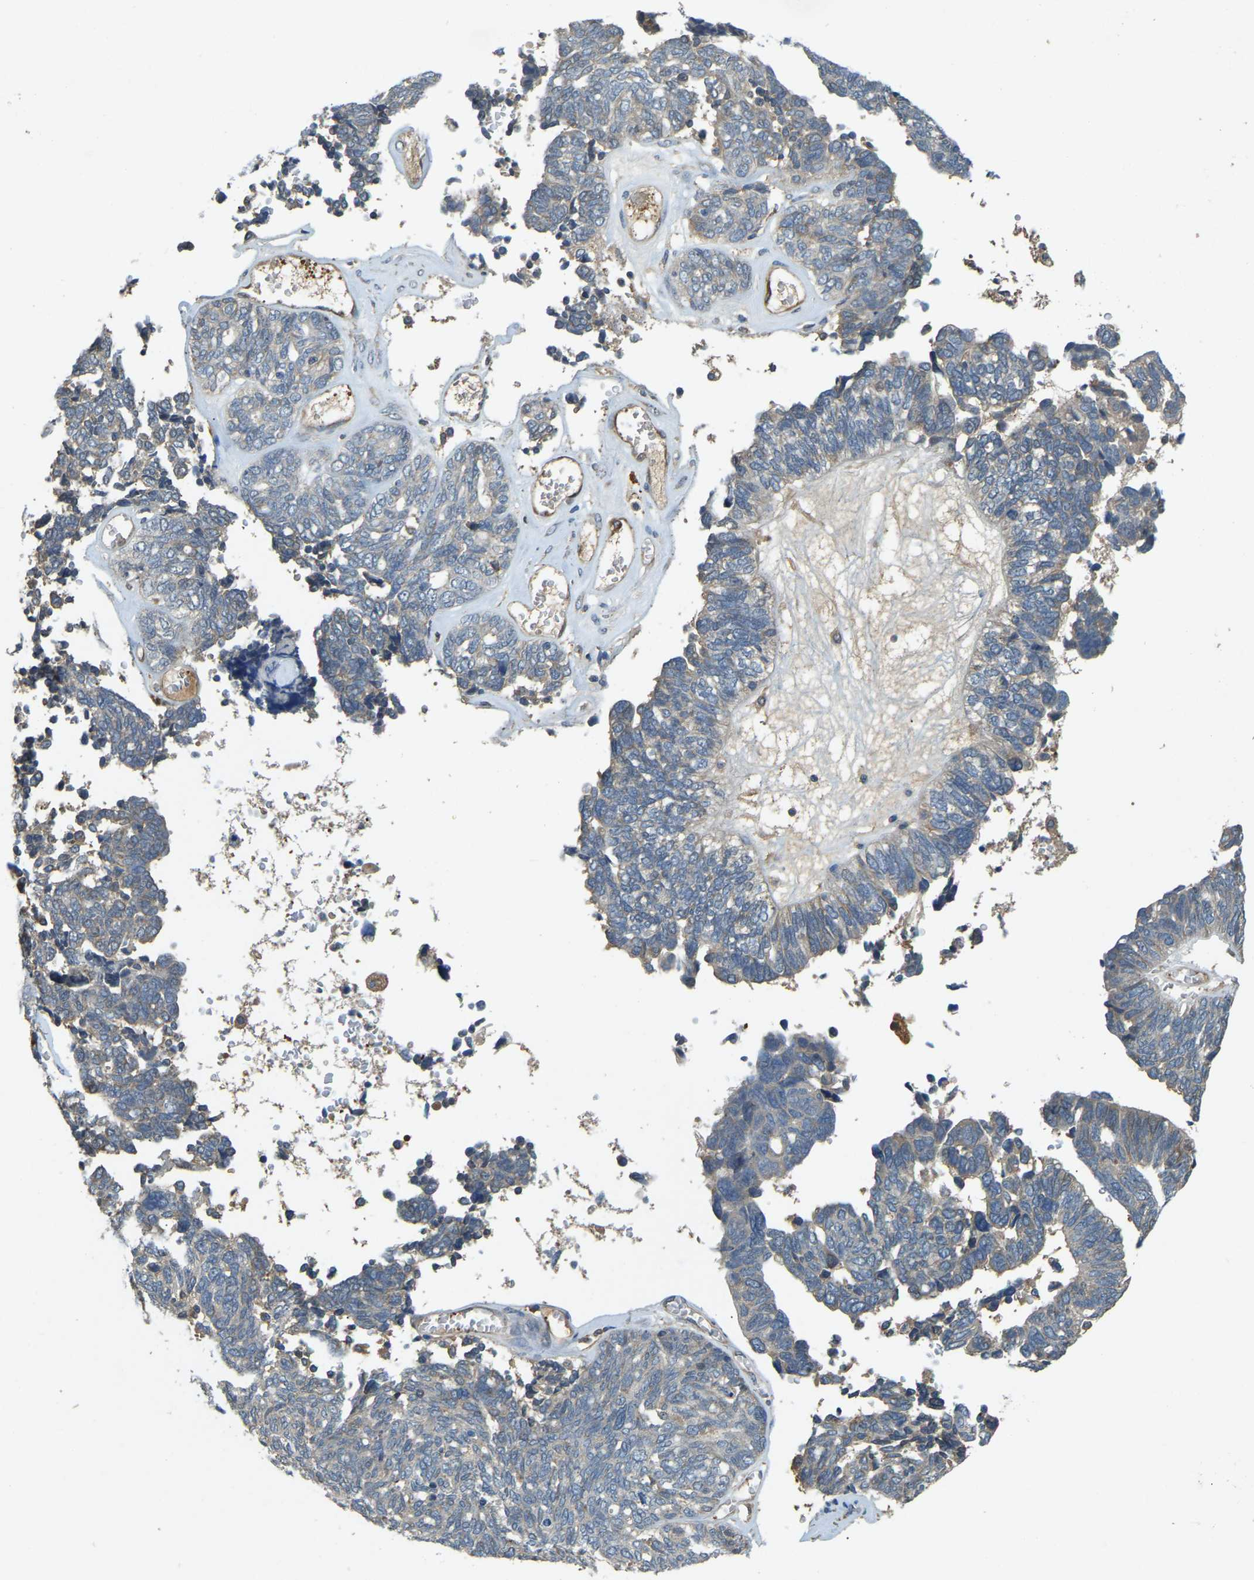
{"staining": {"intensity": "negative", "quantity": "none", "location": "none"}, "tissue": "ovarian cancer", "cell_type": "Tumor cells", "image_type": "cancer", "snomed": [{"axis": "morphology", "description": "Cystadenocarcinoma, serous, NOS"}, {"axis": "topography", "description": "Ovary"}], "caption": "An image of ovarian cancer (serous cystadenocarcinoma) stained for a protein exhibits no brown staining in tumor cells.", "gene": "CFLAR", "patient": {"sex": "female", "age": 79}}